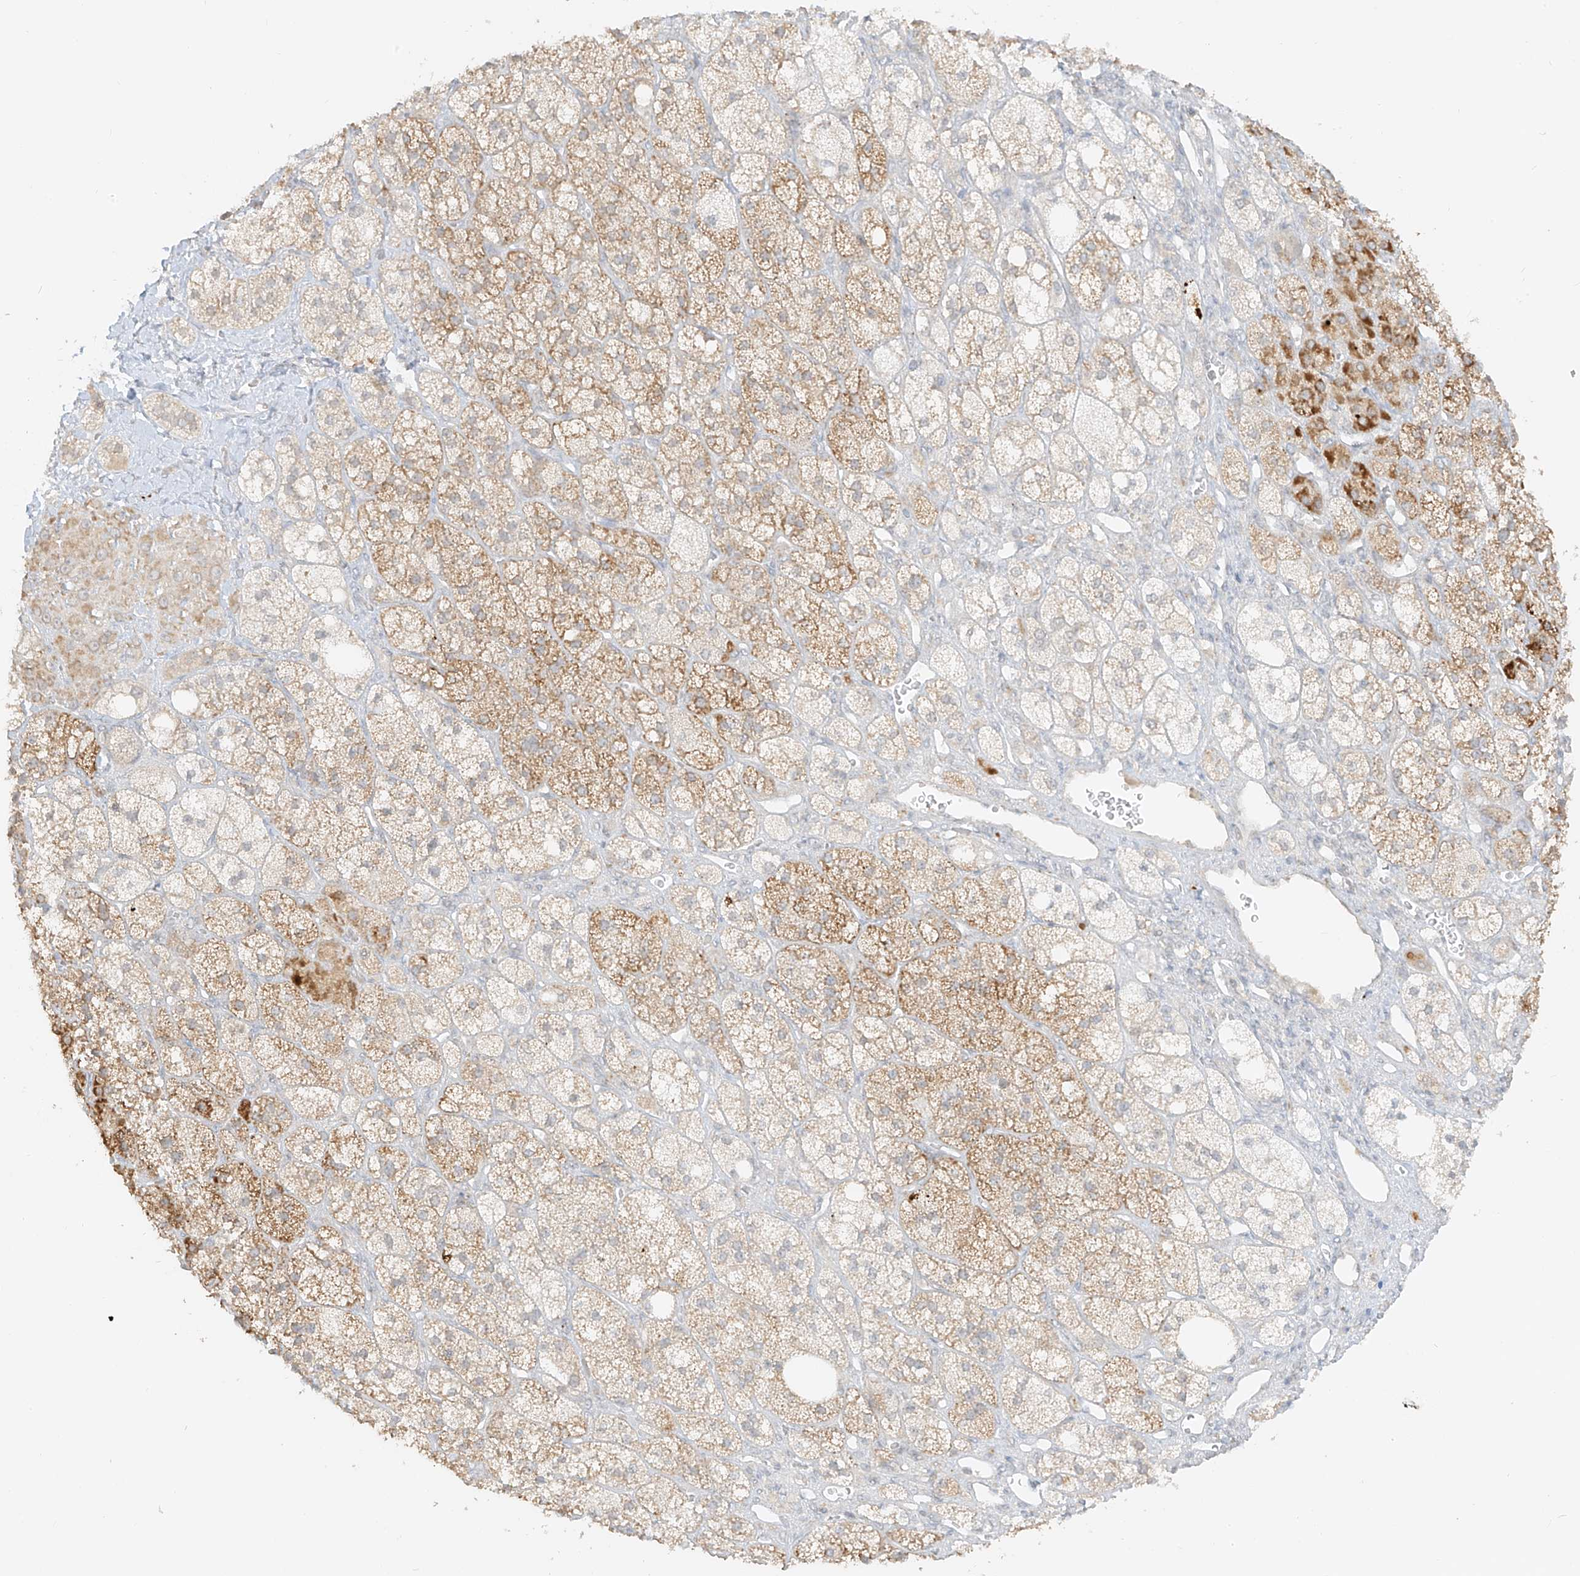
{"staining": {"intensity": "moderate", "quantity": "25%-75%", "location": "cytoplasmic/membranous"}, "tissue": "adrenal gland", "cell_type": "Glandular cells", "image_type": "normal", "snomed": [{"axis": "morphology", "description": "Normal tissue, NOS"}, {"axis": "topography", "description": "Adrenal gland"}], "caption": "Moderate cytoplasmic/membranous expression is present in approximately 25%-75% of glandular cells in benign adrenal gland. (DAB (3,3'-diaminobenzidine) IHC with brightfield microscopy, high magnification).", "gene": "LIPT1", "patient": {"sex": "male", "age": 61}}